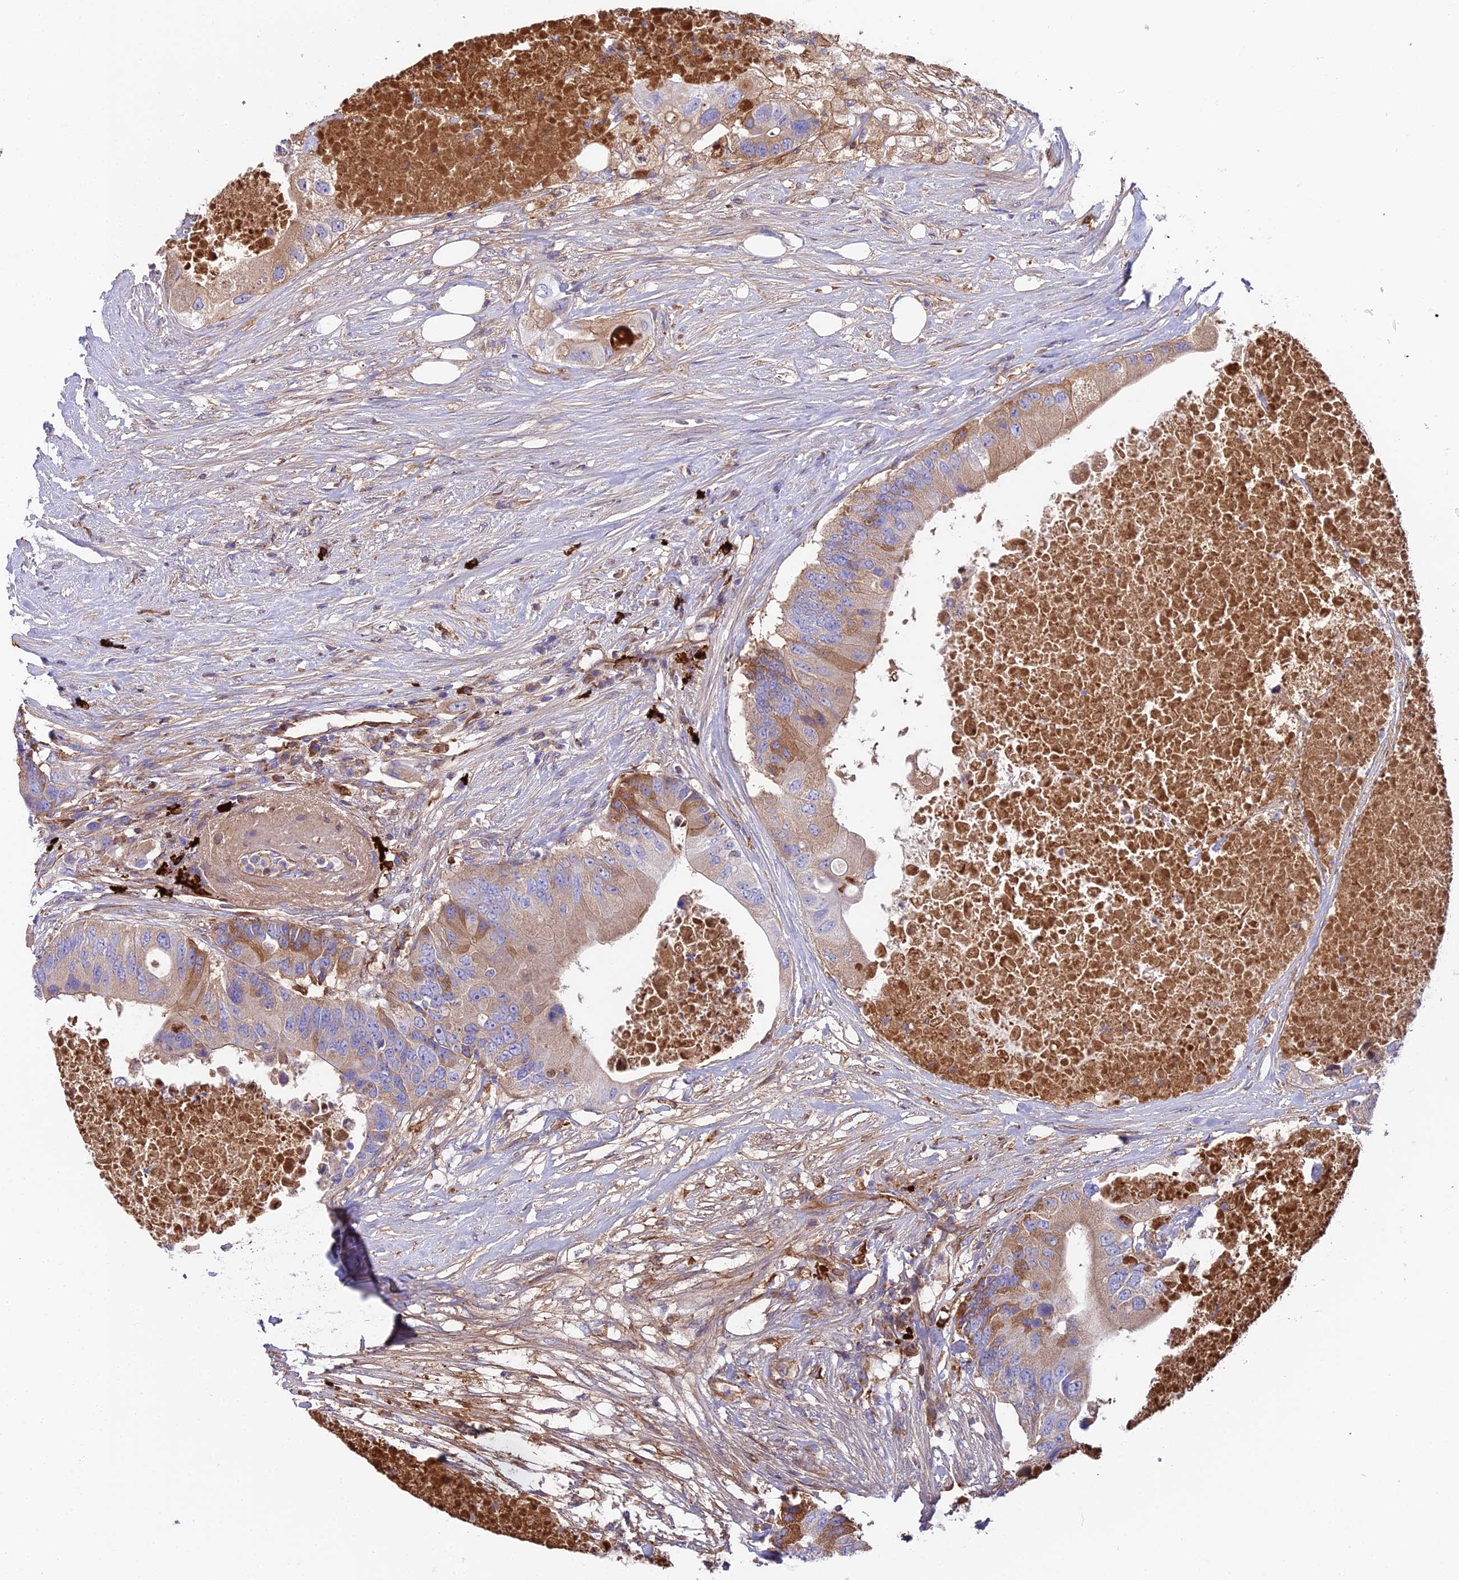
{"staining": {"intensity": "moderate", "quantity": "<25%", "location": "cytoplasmic/membranous"}, "tissue": "colorectal cancer", "cell_type": "Tumor cells", "image_type": "cancer", "snomed": [{"axis": "morphology", "description": "Adenocarcinoma, NOS"}, {"axis": "topography", "description": "Colon"}], "caption": "Immunohistochemical staining of adenocarcinoma (colorectal) reveals low levels of moderate cytoplasmic/membranous protein staining in approximately <25% of tumor cells. The protein of interest is stained brown, and the nuclei are stained in blue (DAB (3,3'-diaminobenzidine) IHC with brightfield microscopy, high magnification).", "gene": "BEX4", "patient": {"sex": "male", "age": 71}}